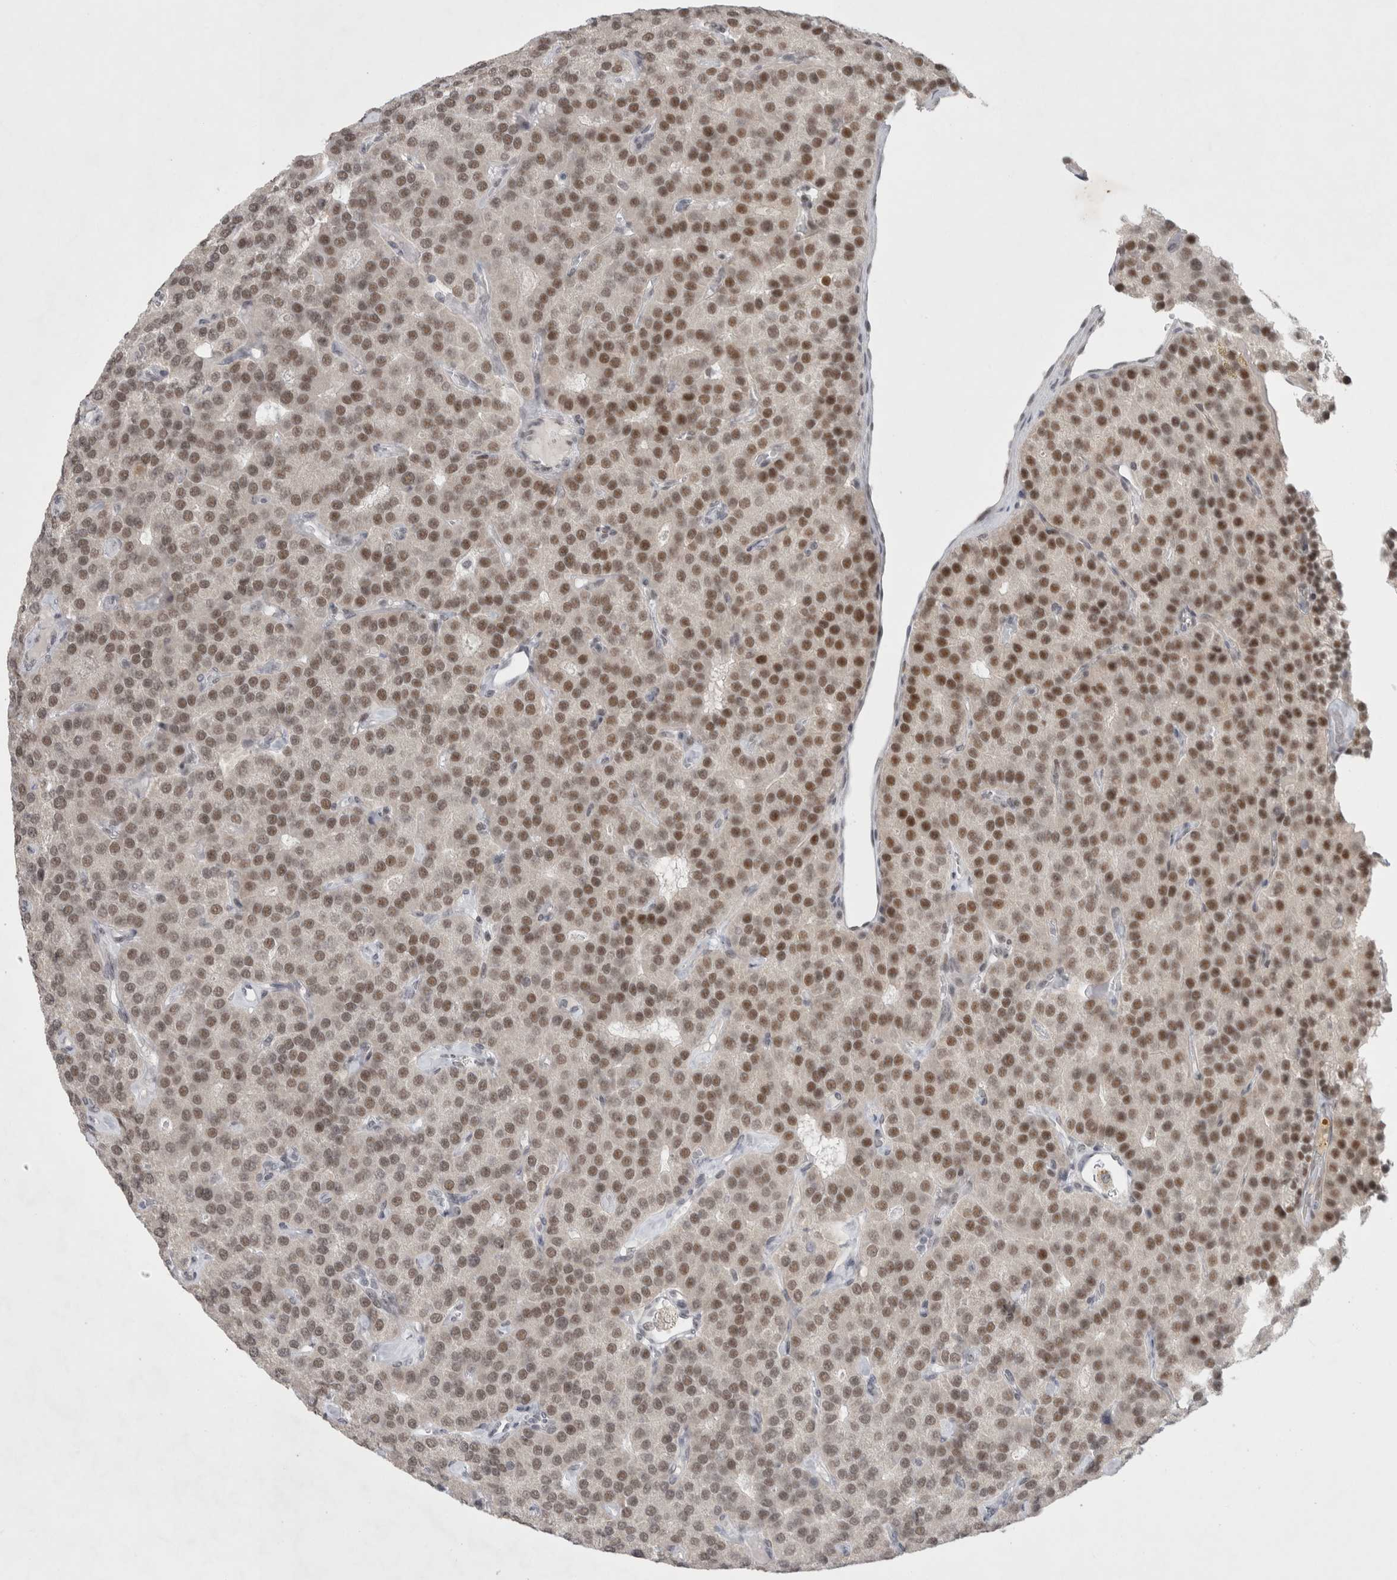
{"staining": {"intensity": "moderate", "quantity": "25%-75%", "location": "nuclear"}, "tissue": "parathyroid gland", "cell_type": "Glandular cells", "image_type": "normal", "snomed": [{"axis": "morphology", "description": "Normal tissue, NOS"}, {"axis": "morphology", "description": "Adenoma, NOS"}, {"axis": "topography", "description": "Parathyroid gland"}], "caption": "Immunohistochemical staining of unremarkable human parathyroid gland demonstrates 25%-75% levels of moderate nuclear protein positivity in about 25%-75% of glandular cells.", "gene": "RECQL4", "patient": {"sex": "female", "age": 86}}